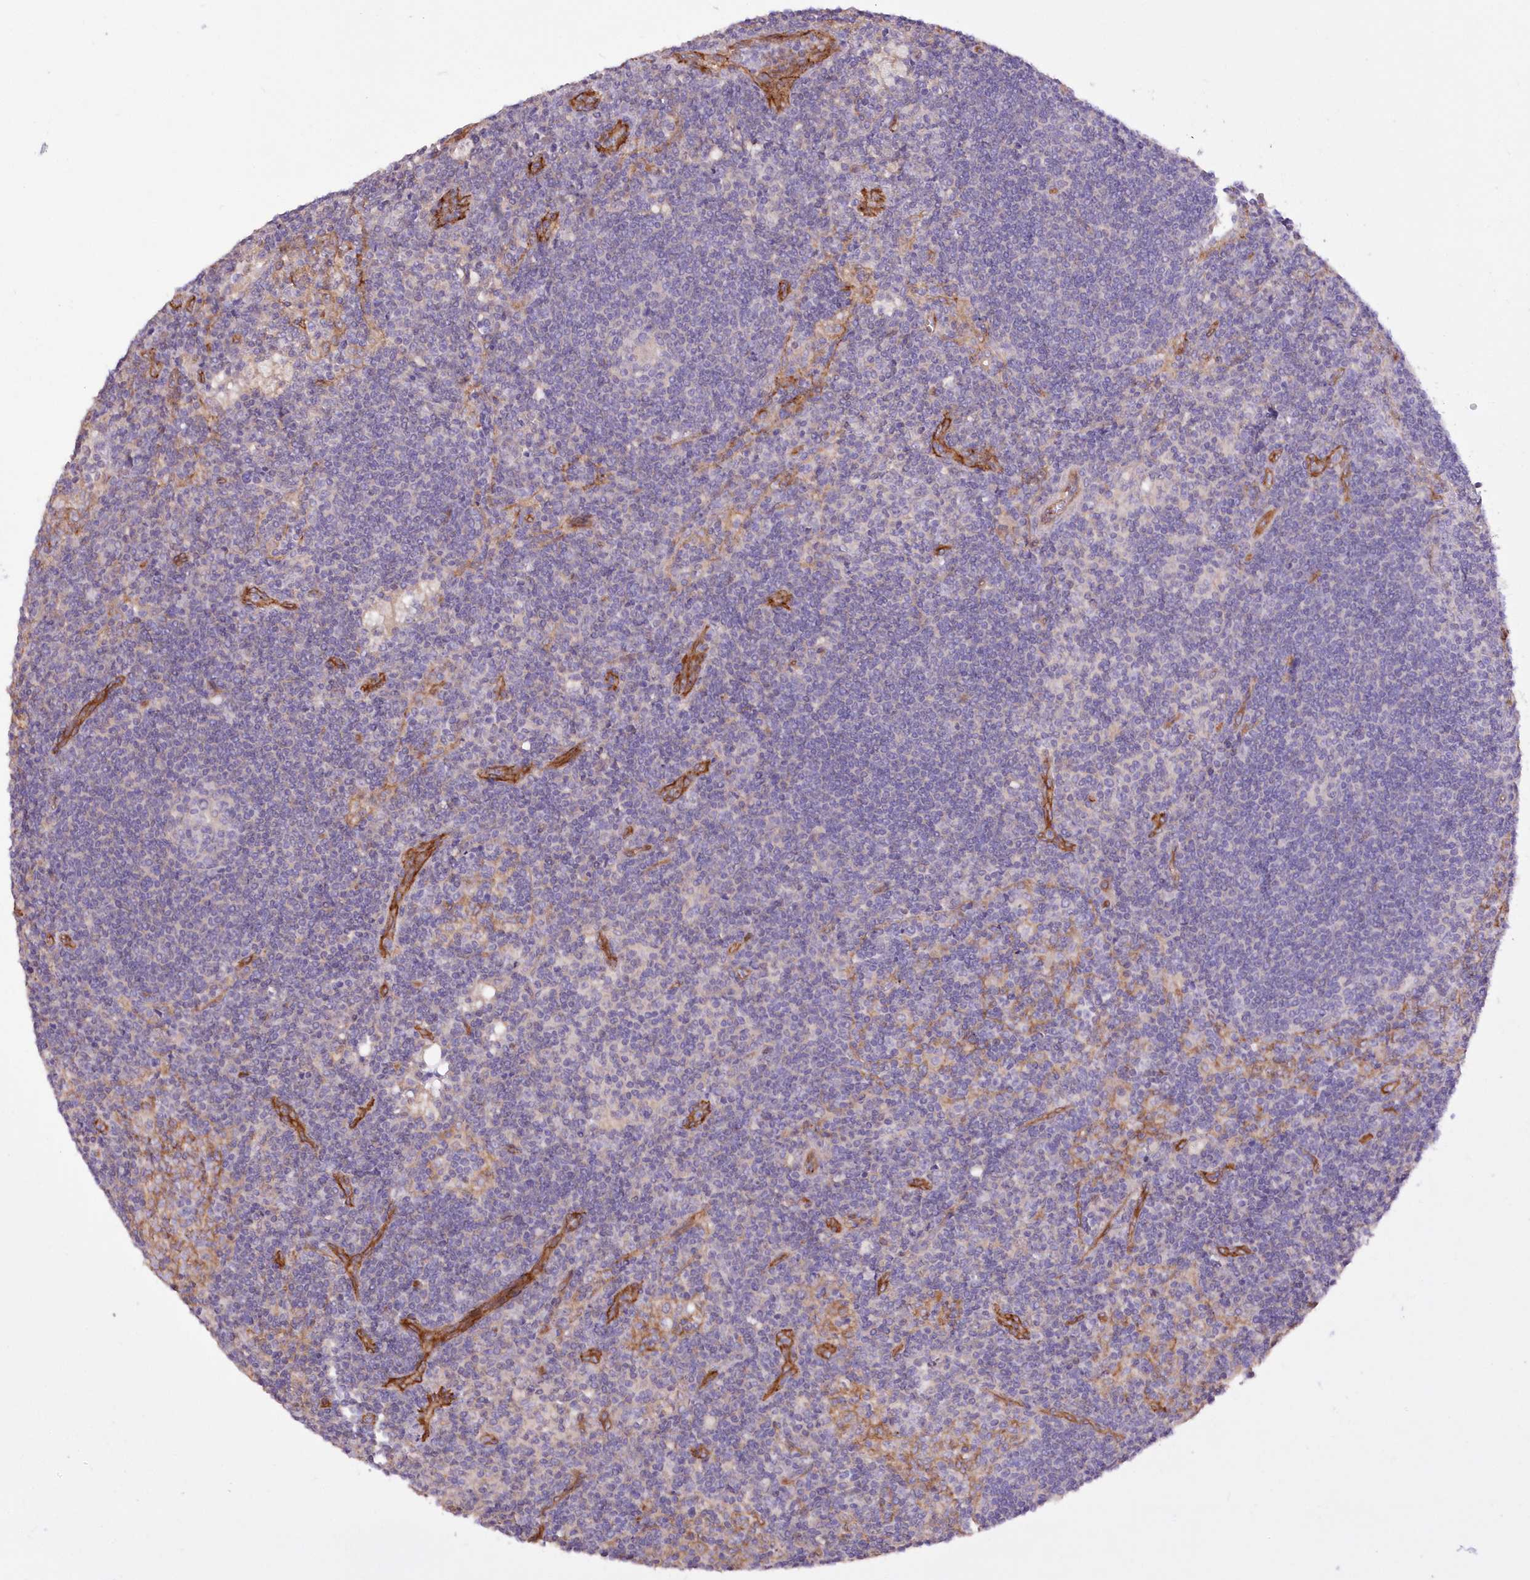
{"staining": {"intensity": "negative", "quantity": "none", "location": "none"}, "tissue": "lymph node", "cell_type": "Germinal center cells", "image_type": "normal", "snomed": [{"axis": "morphology", "description": "Normal tissue, NOS"}, {"axis": "topography", "description": "Lymph node"}], "caption": "High power microscopy image of an IHC histopathology image of unremarkable lymph node, revealing no significant expression in germinal center cells. The staining is performed using DAB (3,3'-diaminobenzidine) brown chromogen with nuclei counter-stained in using hematoxylin.", "gene": "RAB11FIP5", "patient": {"sex": "male", "age": 69}}